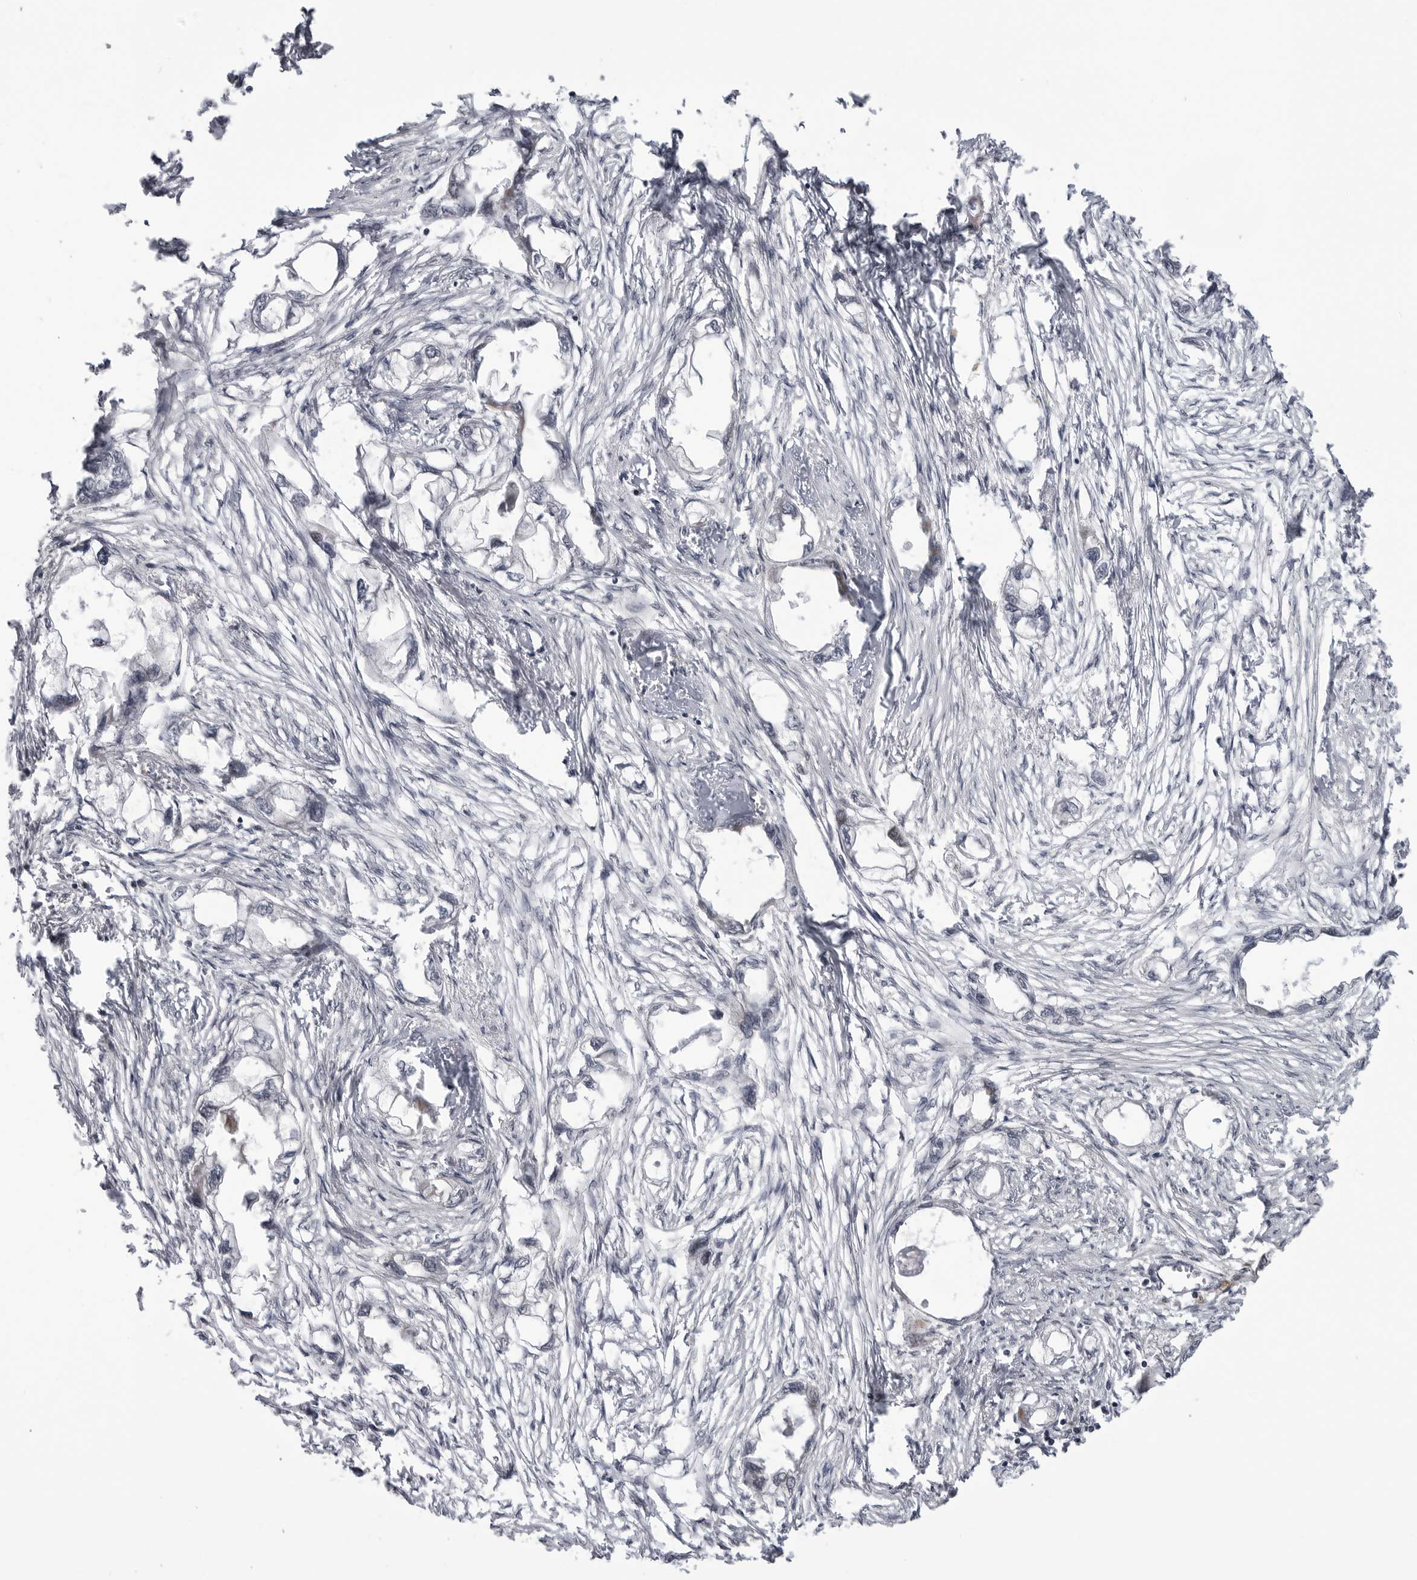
{"staining": {"intensity": "negative", "quantity": "none", "location": "none"}, "tissue": "endometrial cancer", "cell_type": "Tumor cells", "image_type": "cancer", "snomed": [{"axis": "morphology", "description": "Adenocarcinoma, NOS"}, {"axis": "morphology", "description": "Adenocarcinoma, metastatic, NOS"}, {"axis": "topography", "description": "Adipose tissue"}, {"axis": "topography", "description": "Endometrium"}], "caption": "A micrograph of human endometrial cancer is negative for staining in tumor cells.", "gene": "ADAMTS5", "patient": {"sex": "female", "age": 67}}